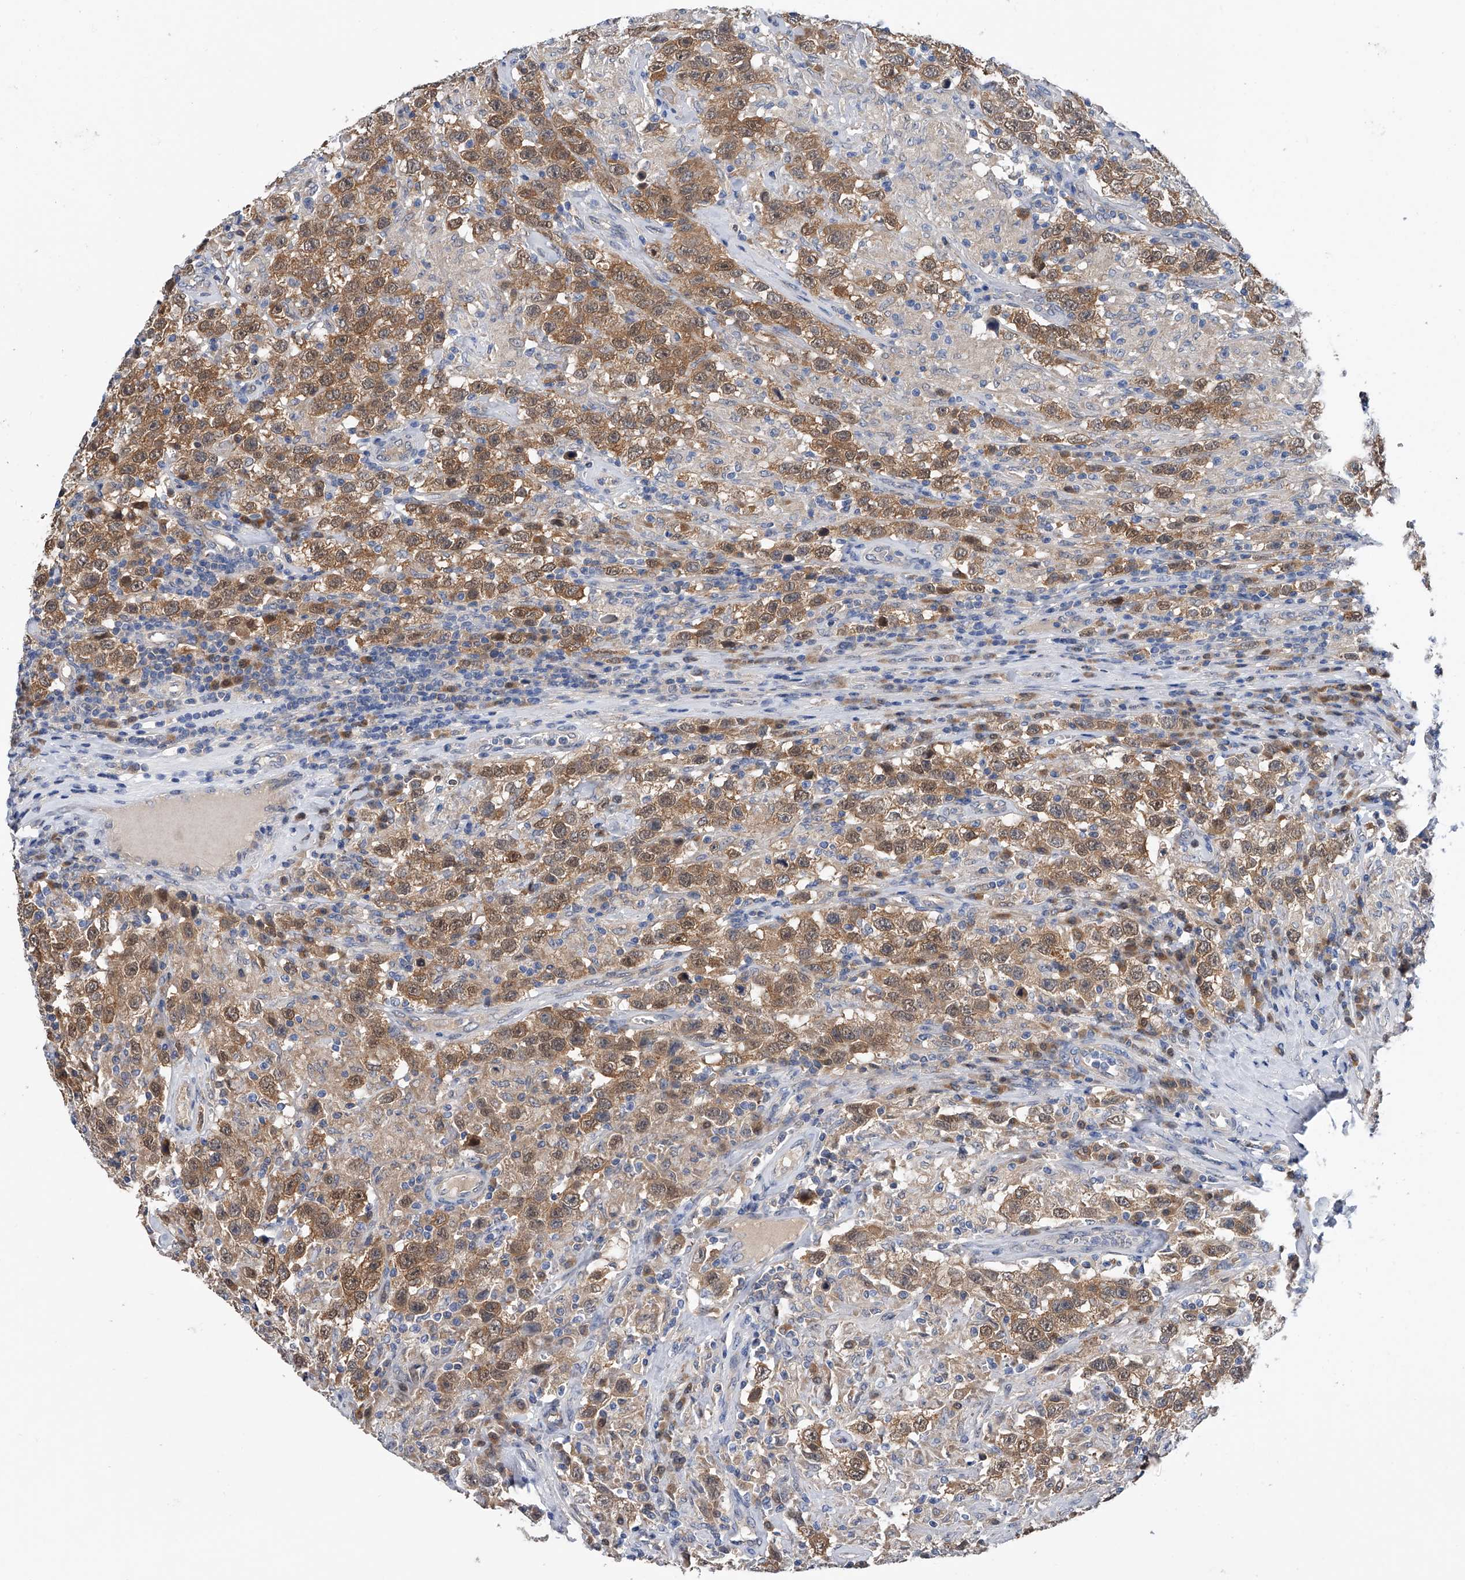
{"staining": {"intensity": "moderate", "quantity": ">75%", "location": "cytoplasmic/membranous"}, "tissue": "testis cancer", "cell_type": "Tumor cells", "image_type": "cancer", "snomed": [{"axis": "morphology", "description": "Seminoma, NOS"}, {"axis": "topography", "description": "Testis"}], "caption": "This image reveals IHC staining of human testis cancer, with medium moderate cytoplasmic/membranous positivity in about >75% of tumor cells.", "gene": "PGM3", "patient": {"sex": "male", "age": 41}}